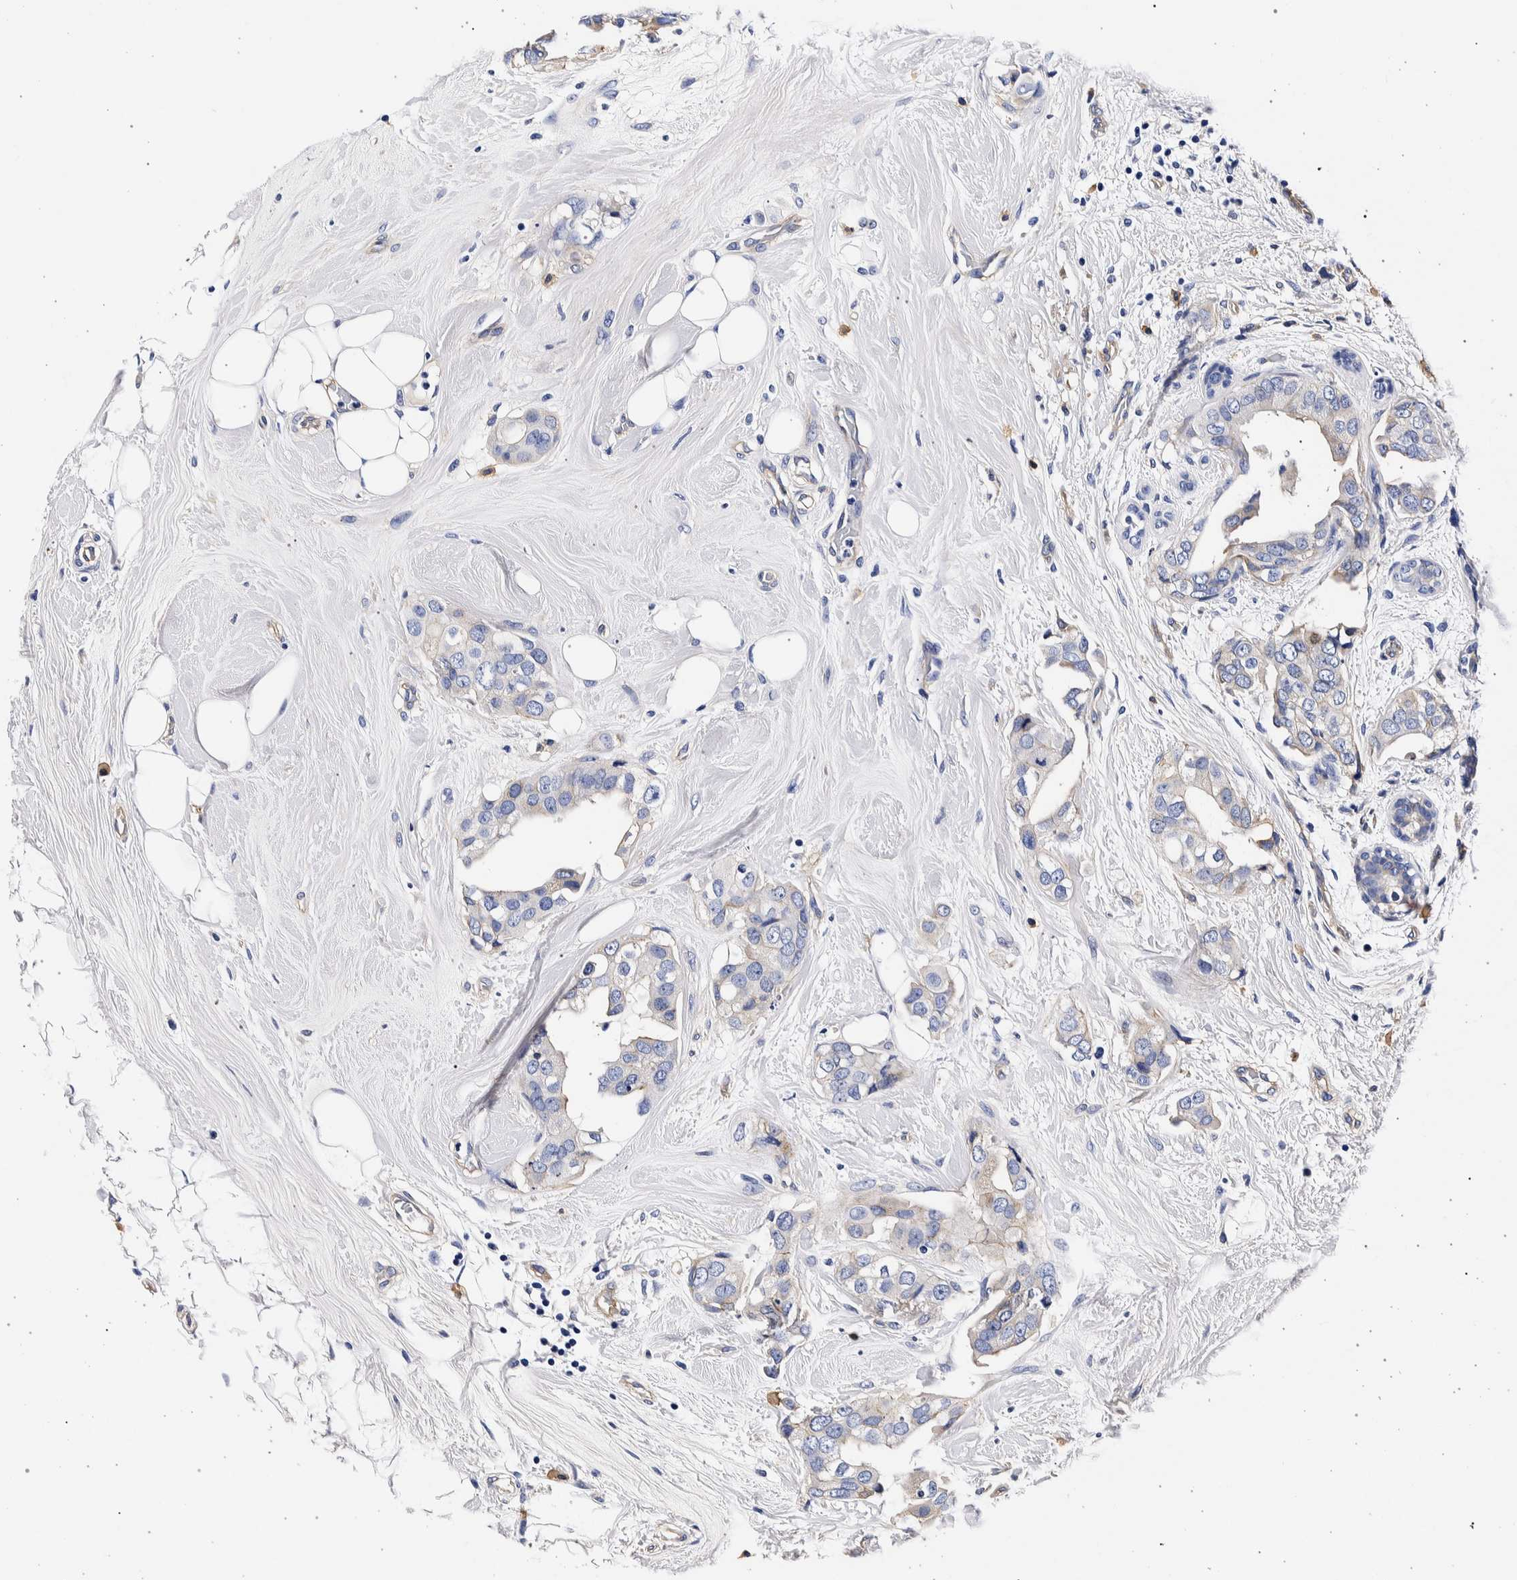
{"staining": {"intensity": "negative", "quantity": "none", "location": "none"}, "tissue": "breast cancer", "cell_type": "Tumor cells", "image_type": "cancer", "snomed": [{"axis": "morphology", "description": "Duct carcinoma"}, {"axis": "topography", "description": "Breast"}], "caption": "Immunohistochemical staining of breast invasive ductal carcinoma displays no significant expression in tumor cells. Brightfield microscopy of immunohistochemistry (IHC) stained with DAB (brown) and hematoxylin (blue), captured at high magnification.", "gene": "NIBAN2", "patient": {"sex": "female", "age": 40}}